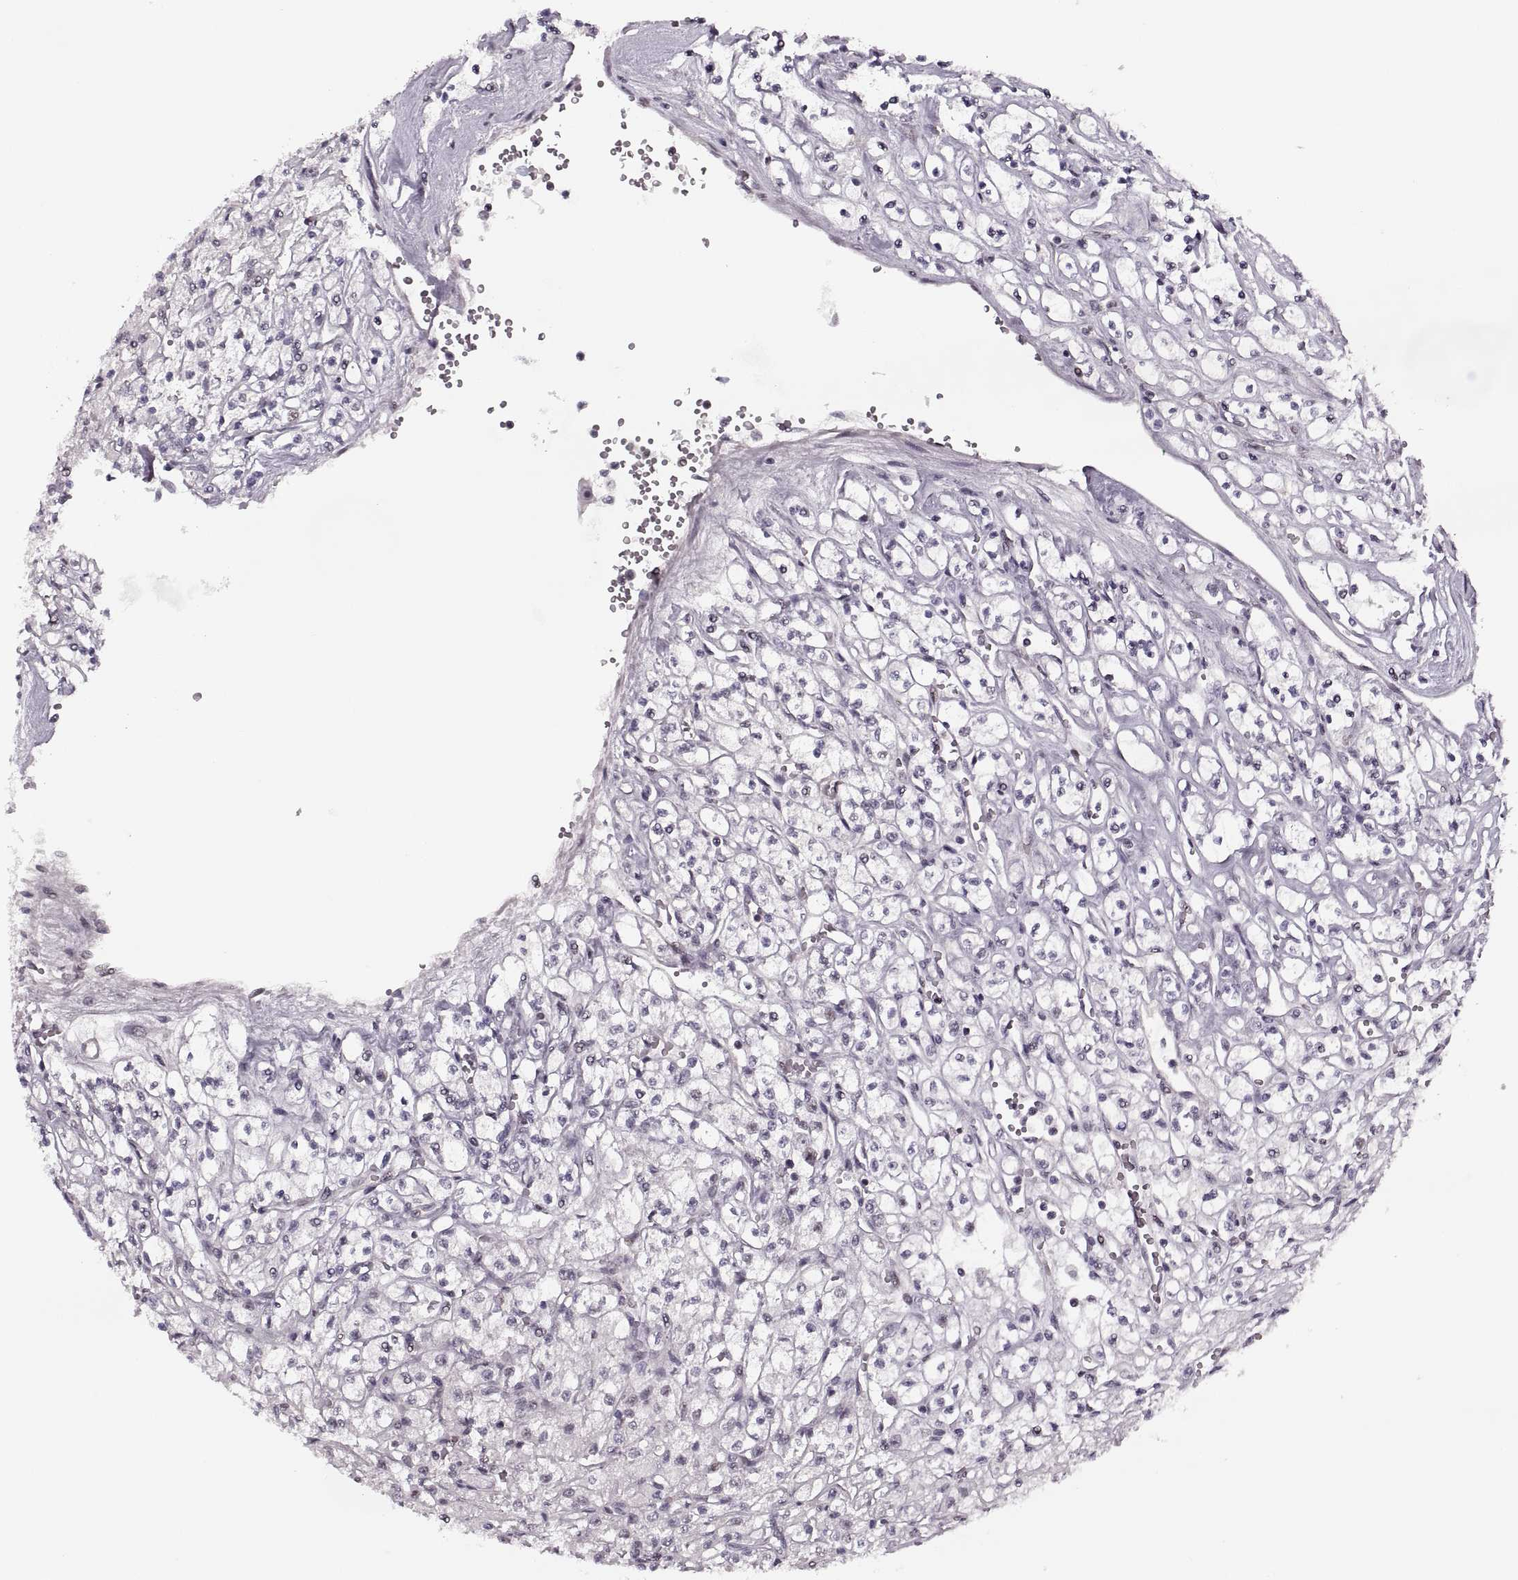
{"staining": {"intensity": "negative", "quantity": "none", "location": "none"}, "tissue": "renal cancer", "cell_type": "Tumor cells", "image_type": "cancer", "snomed": [{"axis": "morphology", "description": "Adenocarcinoma, NOS"}, {"axis": "topography", "description": "Kidney"}], "caption": "A micrograph of renal adenocarcinoma stained for a protein exhibits no brown staining in tumor cells. The staining was performed using DAB (3,3'-diaminobenzidine) to visualize the protein expression in brown, while the nuclei were stained in blue with hematoxylin (Magnification: 20x).", "gene": "LUZP2", "patient": {"sex": "female", "age": 70}}